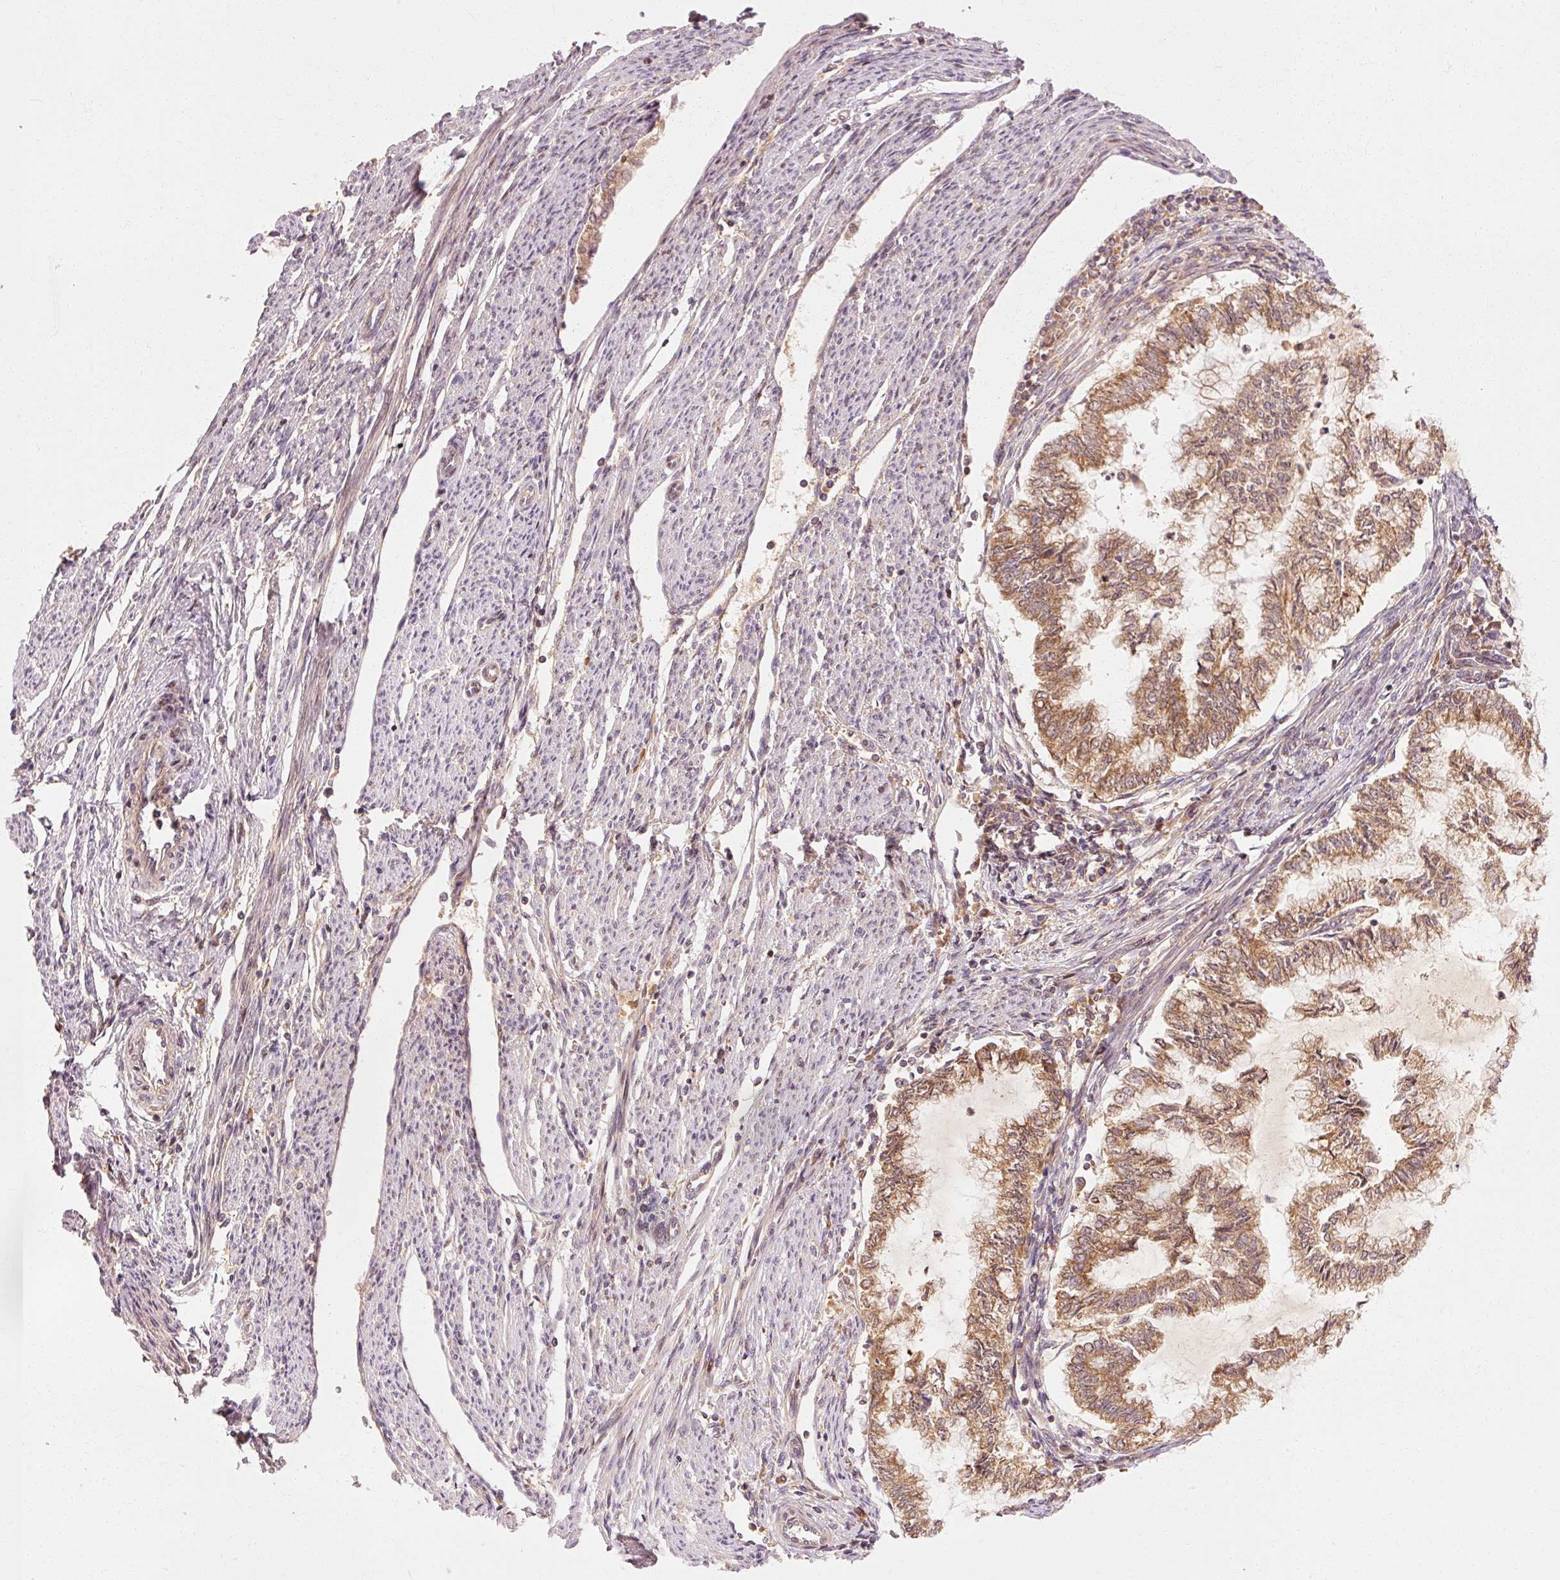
{"staining": {"intensity": "moderate", "quantity": ">75%", "location": "cytoplasmic/membranous"}, "tissue": "endometrial cancer", "cell_type": "Tumor cells", "image_type": "cancer", "snomed": [{"axis": "morphology", "description": "Adenocarcinoma, NOS"}, {"axis": "topography", "description": "Endometrium"}], "caption": "Endometrial adenocarcinoma stained for a protein (brown) shows moderate cytoplasmic/membranous positive positivity in approximately >75% of tumor cells.", "gene": "CTNNA1", "patient": {"sex": "female", "age": 79}}